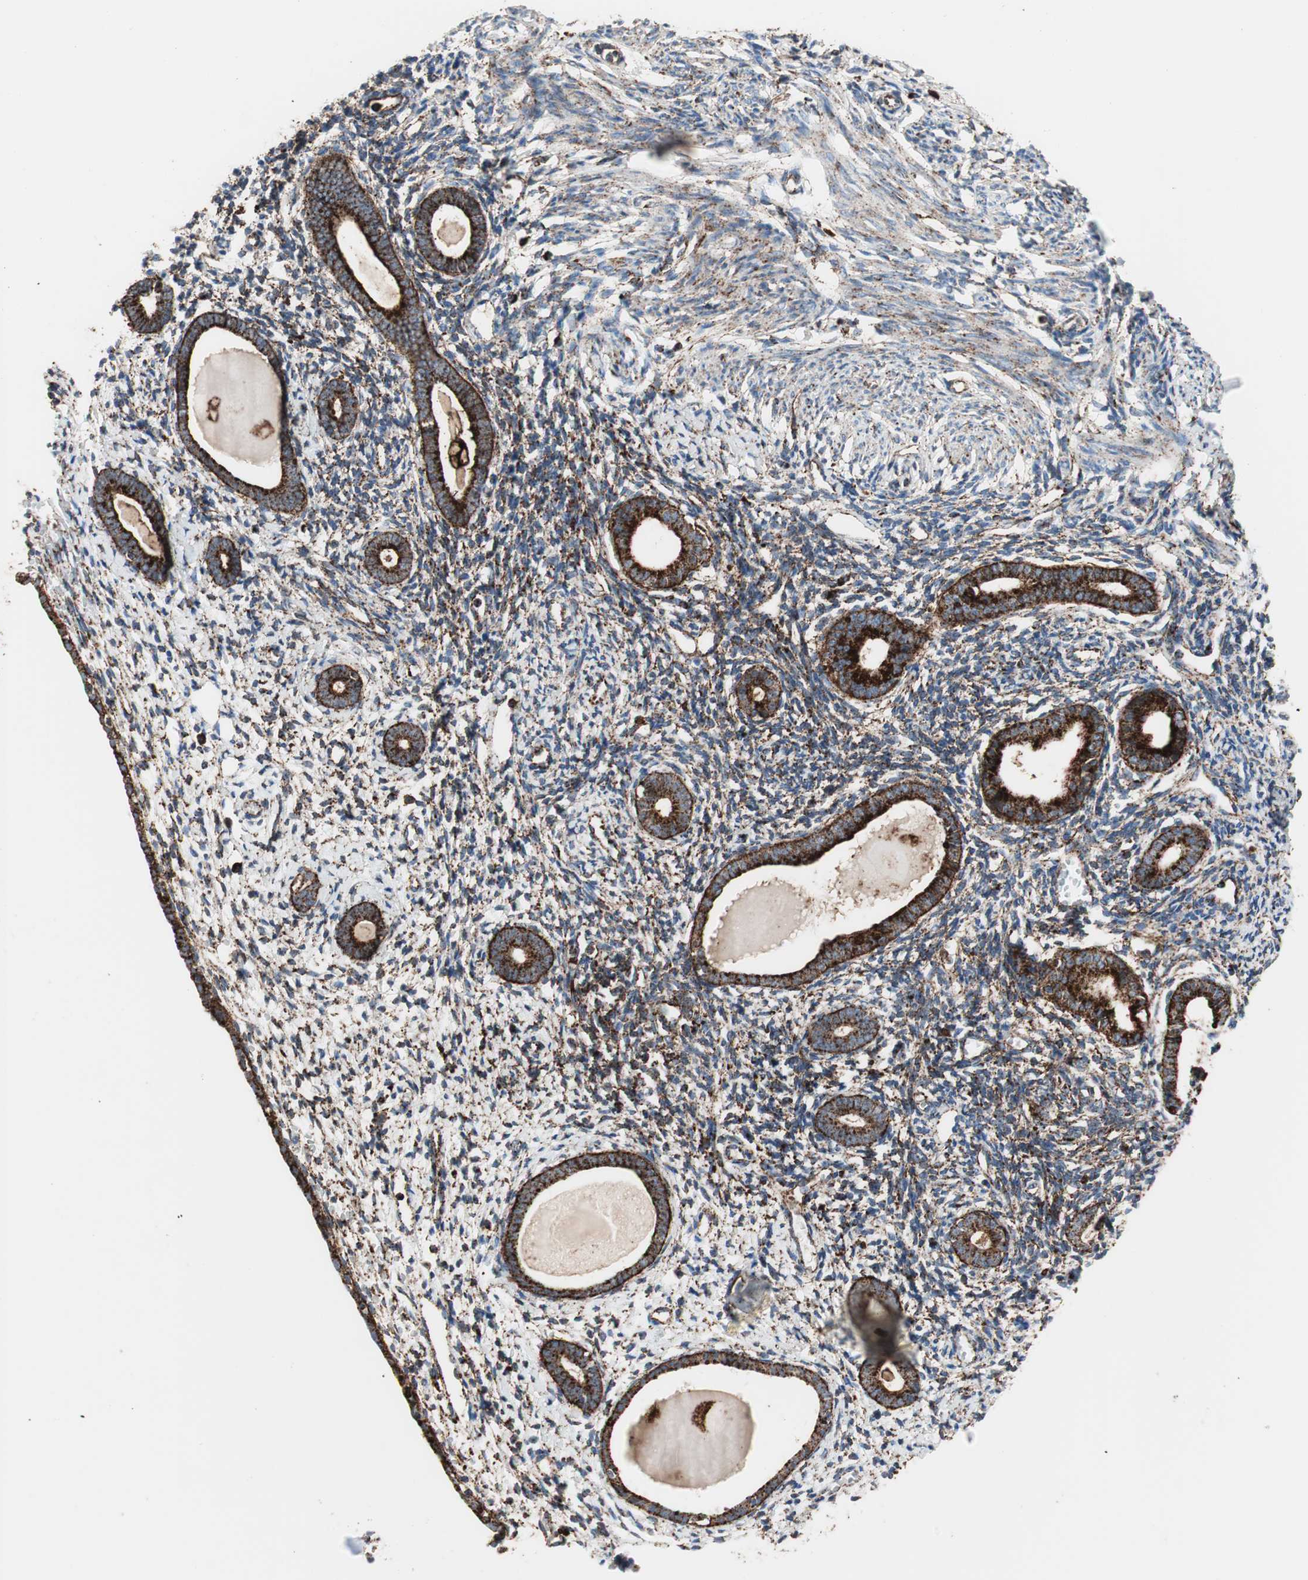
{"staining": {"intensity": "strong", "quantity": ">75%", "location": "cytoplasmic/membranous"}, "tissue": "endometrium", "cell_type": "Cells in endometrial stroma", "image_type": "normal", "snomed": [{"axis": "morphology", "description": "Normal tissue, NOS"}, {"axis": "topography", "description": "Endometrium"}], "caption": "Immunohistochemical staining of normal human endometrium reveals strong cytoplasmic/membranous protein expression in approximately >75% of cells in endometrial stroma.", "gene": "LAMP1", "patient": {"sex": "female", "age": 71}}